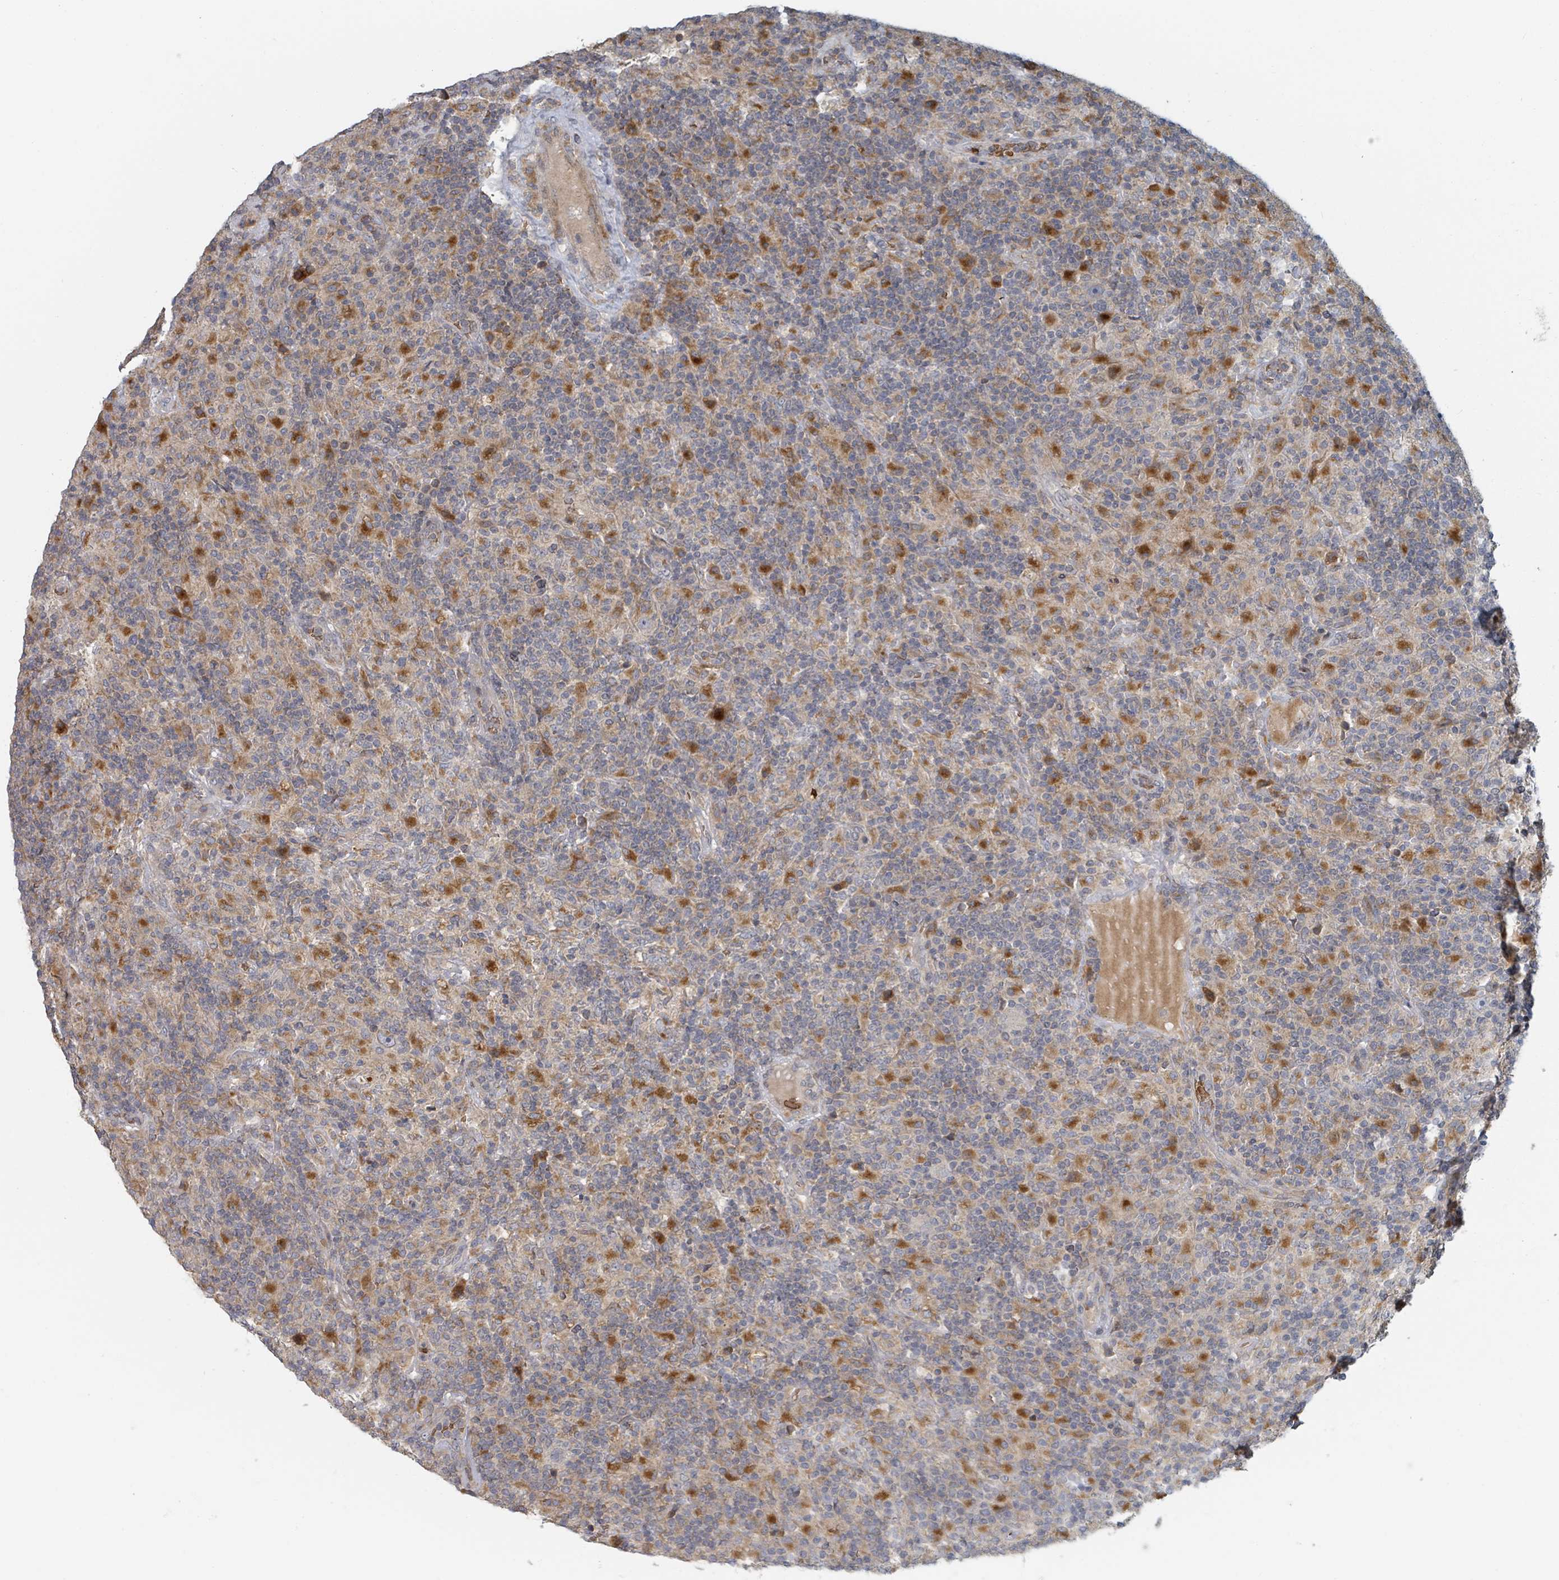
{"staining": {"intensity": "negative", "quantity": "none", "location": "none"}, "tissue": "lymphoma", "cell_type": "Tumor cells", "image_type": "cancer", "snomed": [{"axis": "morphology", "description": "Hodgkin's disease, NOS"}, {"axis": "topography", "description": "Lymph node"}], "caption": "Protein analysis of lymphoma displays no significant positivity in tumor cells. (Stains: DAB (3,3'-diaminobenzidine) immunohistochemistry (IHC) with hematoxylin counter stain, Microscopy: brightfield microscopy at high magnification).", "gene": "TRPC4AP", "patient": {"sex": "male", "age": 70}}